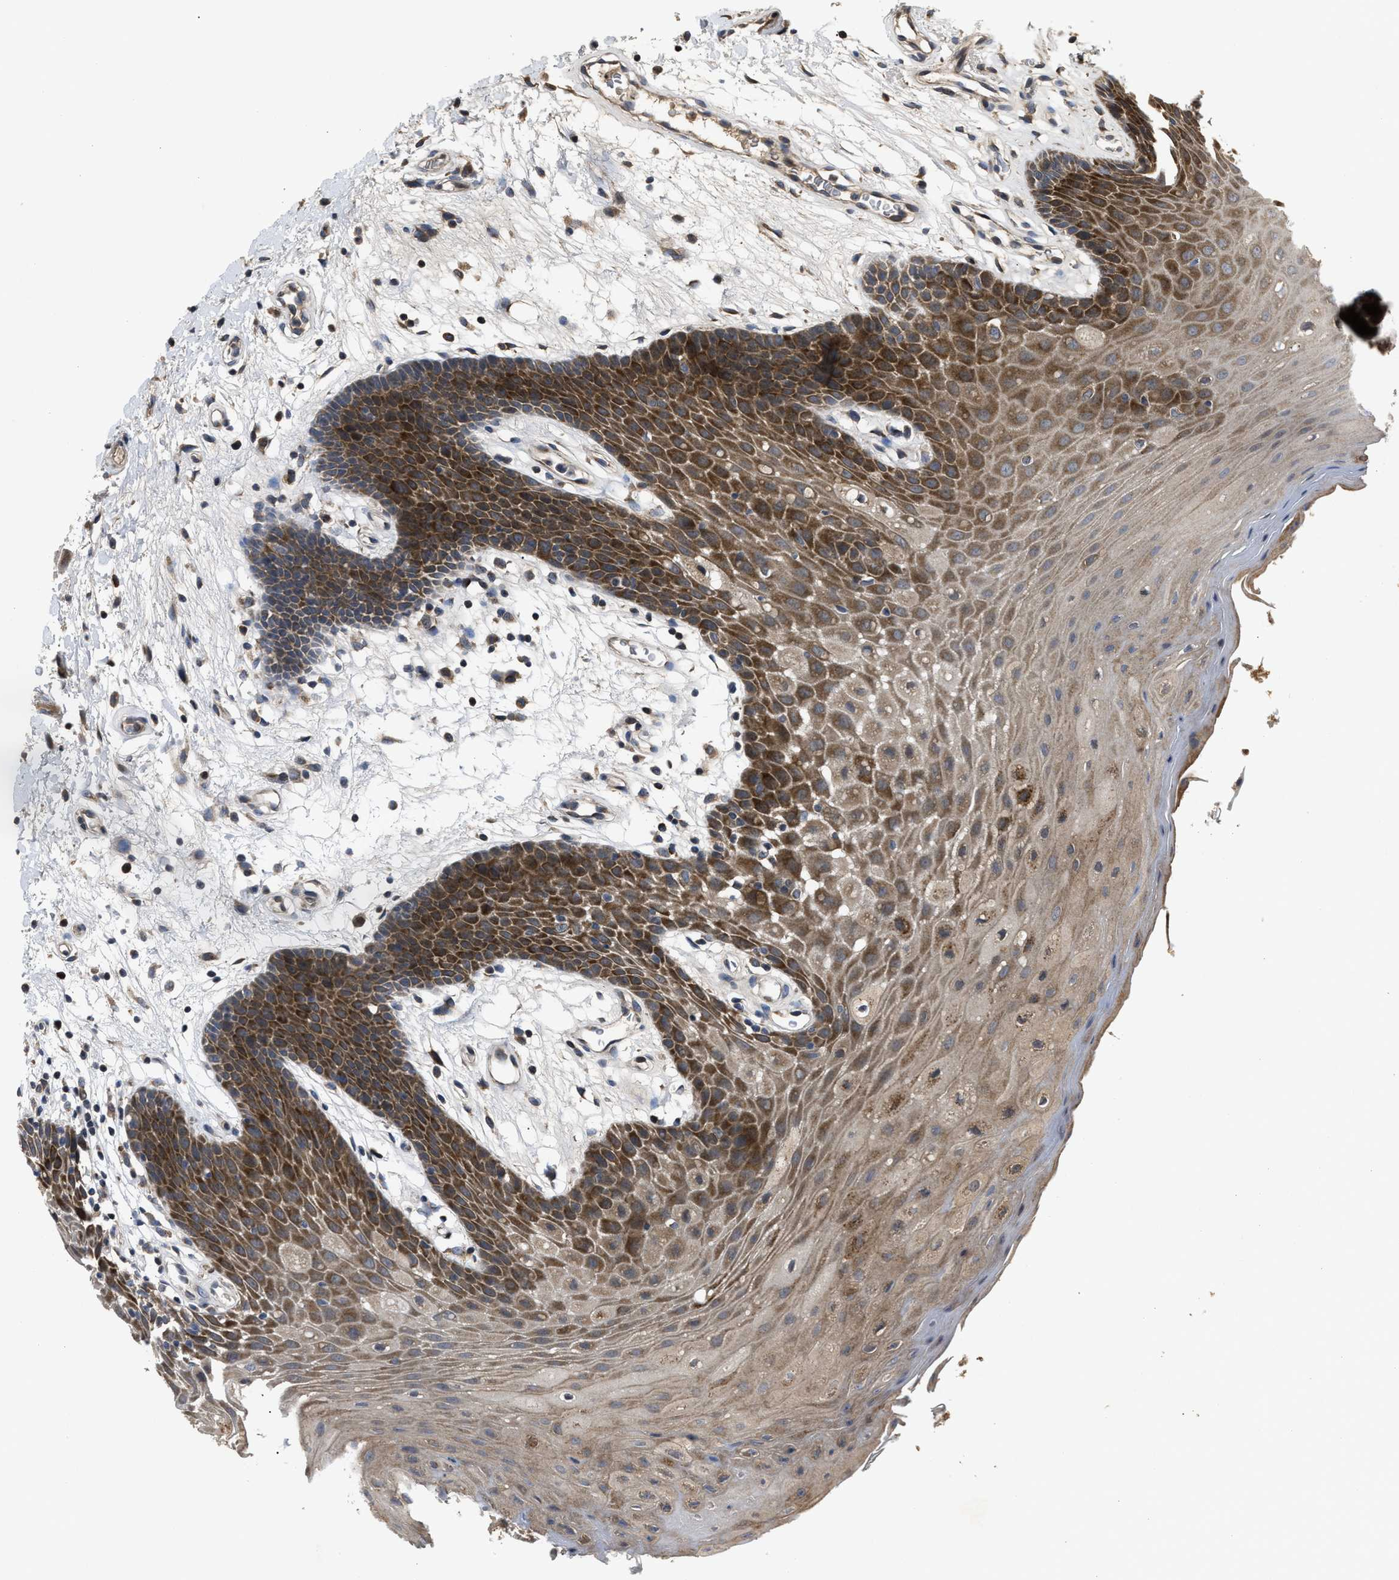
{"staining": {"intensity": "strong", "quantity": ">75%", "location": "cytoplasmic/membranous"}, "tissue": "oral mucosa", "cell_type": "Squamous epithelial cells", "image_type": "normal", "snomed": [{"axis": "morphology", "description": "Normal tissue, NOS"}, {"axis": "morphology", "description": "Squamous cell carcinoma, NOS"}, {"axis": "topography", "description": "Oral tissue"}, {"axis": "topography", "description": "Head-Neck"}], "caption": "Unremarkable oral mucosa was stained to show a protein in brown. There is high levels of strong cytoplasmic/membranous expression in approximately >75% of squamous epithelial cells. (DAB IHC, brown staining for protein, blue staining for nuclei).", "gene": "PASK", "patient": {"sex": "male", "age": 71}}